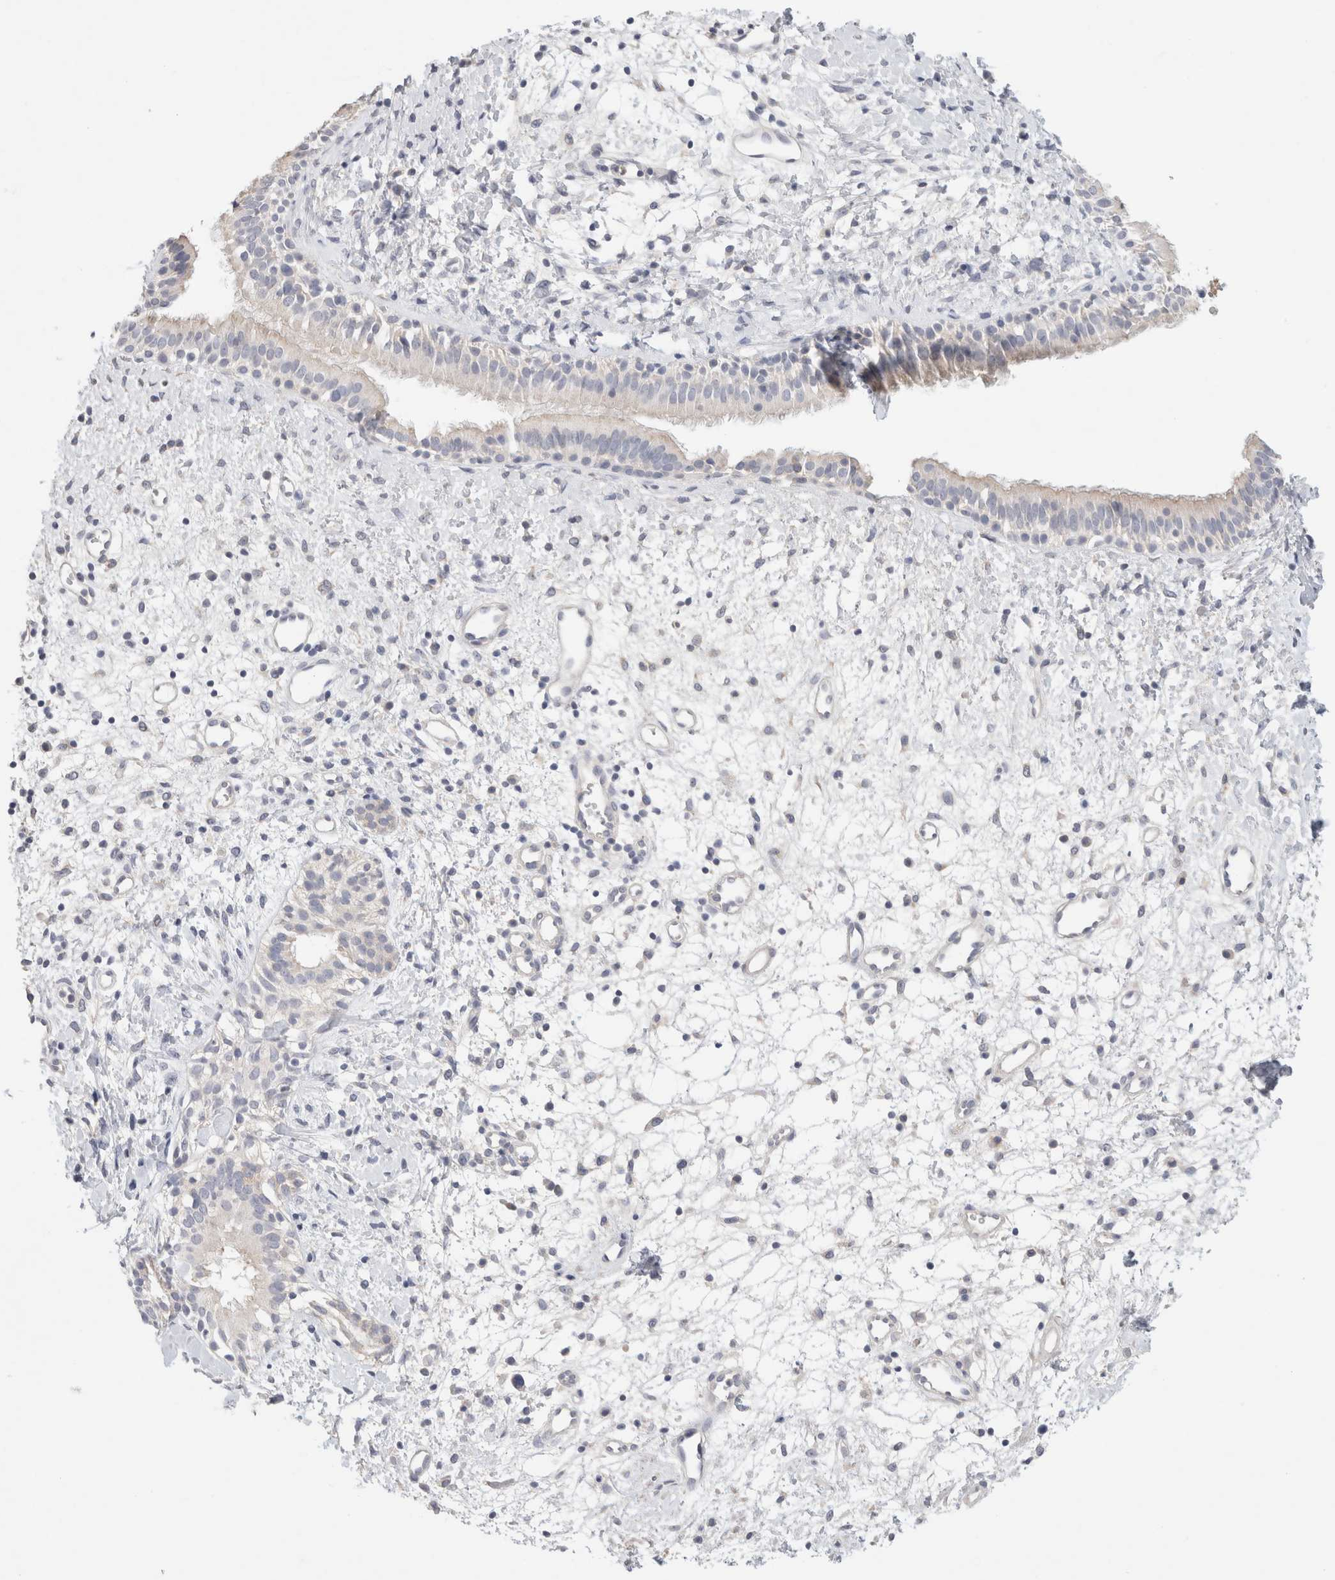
{"staining": {"intensity": "negative", "quantity": "none", "location": "none"}, "tissue": "nasopharynx", "cell_type": "Respiratory epithelial cells", "image_type": "normal", "snomed": [{"axis": "morphology", "description": "Normal tissue, NOS"}, {"axis": "topography", "description": "Nasopharynx"}], "caption": "IHC of normal nasopharynx demonstrates no positivity in respiratory epithelial cells.", "gene": "MPP2", "patient": {"sex": "male", "age": 22}}